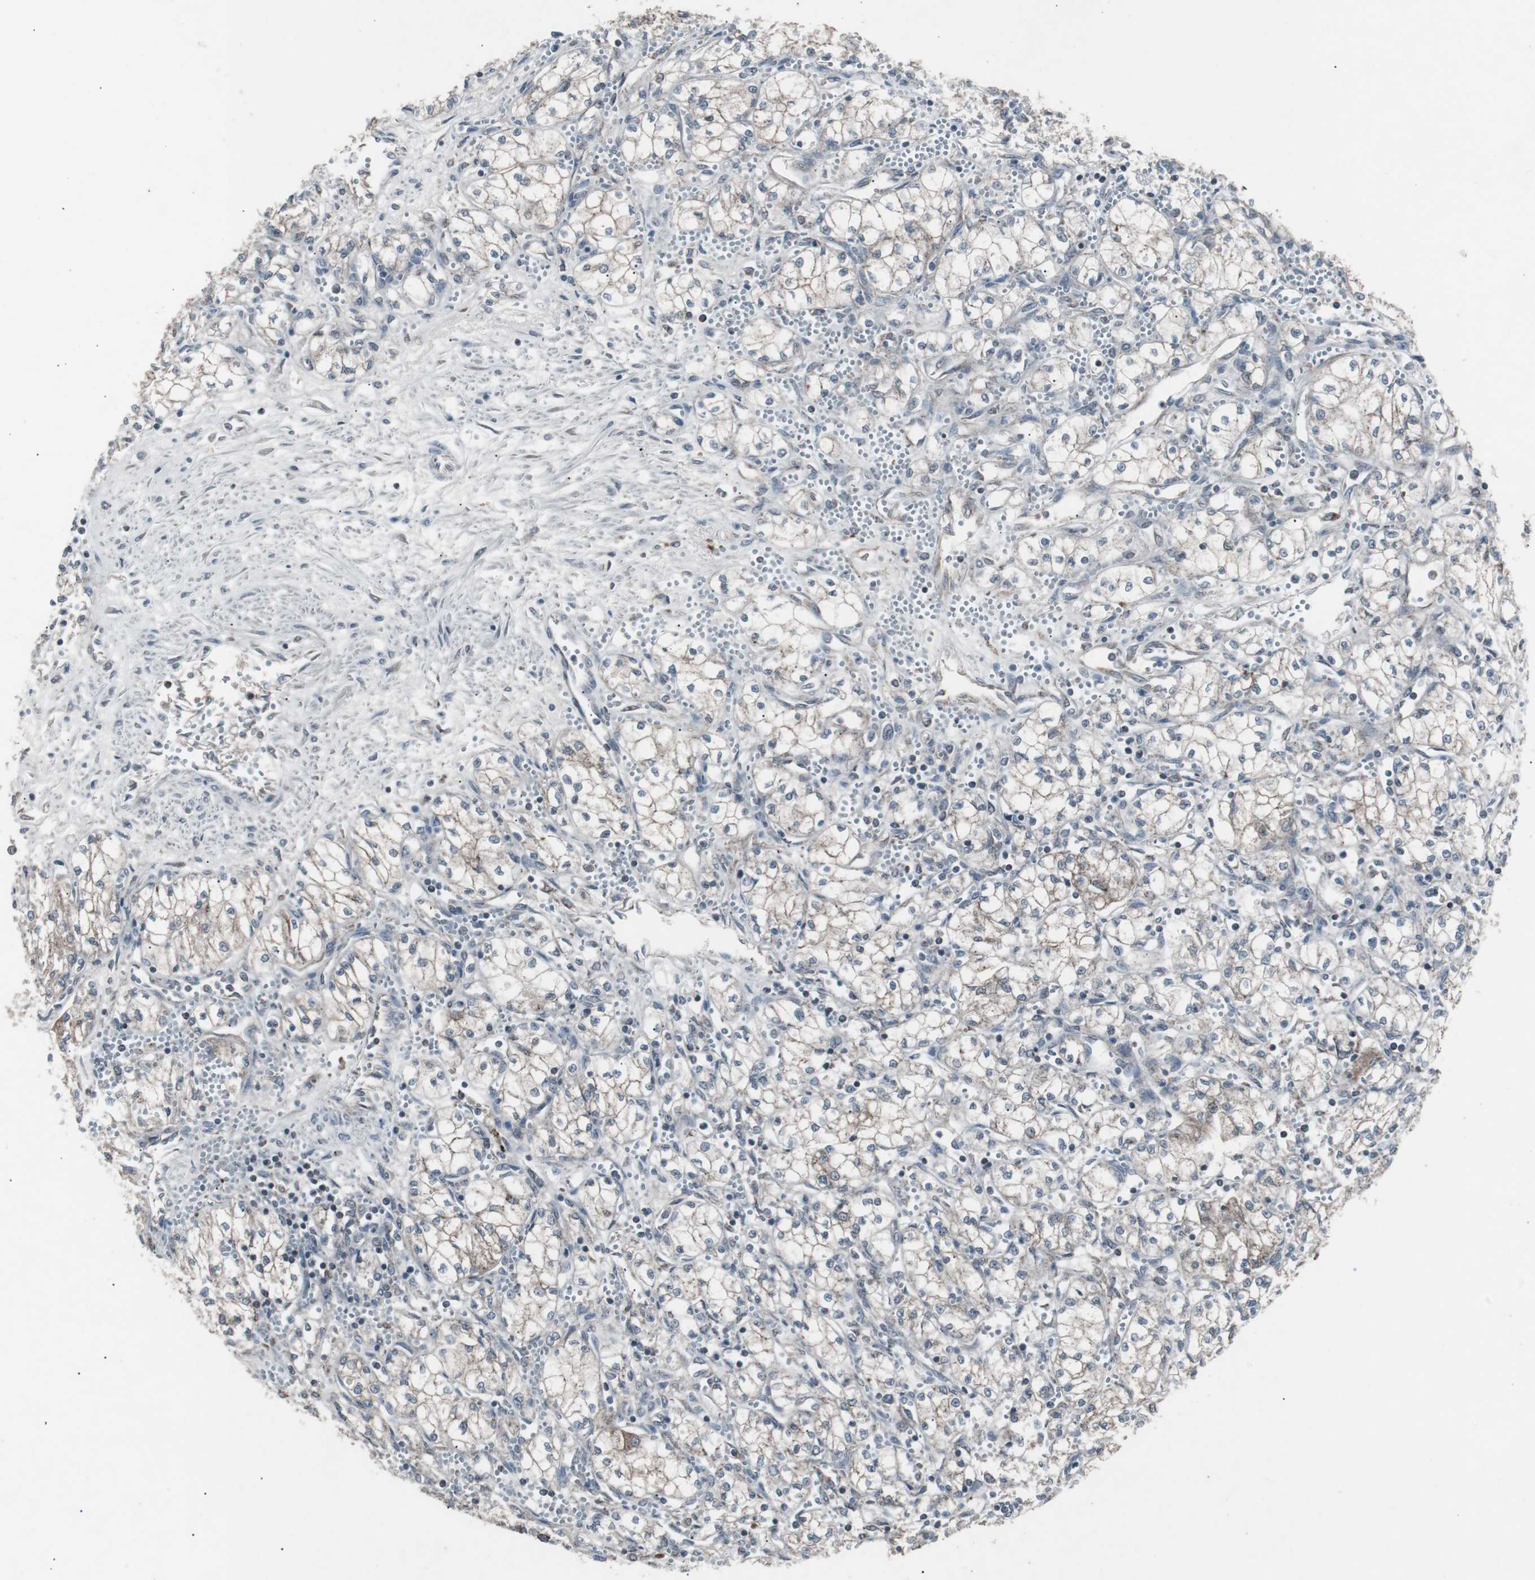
{"staining": {"intensity": "negative", "quantity": "none", "location": "none"}, "tissue": "renal cancer", "cell_type": "Tumor cells", "image_type": "cancer", "snomed": [{"axis": "morphology", "description": "Normal tissue, NOS"}, {"axis": "morphology", "description": "Adenocarcinoma, NOS"}, {"axis": "topography", "description": "Kidney"}], "caption": "Renal cancer was stained to show a protein in brown. There is no significant expression in tumor cells. Nuclei are stained in blue.", "gene": "SSTR2", "patient": {"sex": "male", "age": 59}}